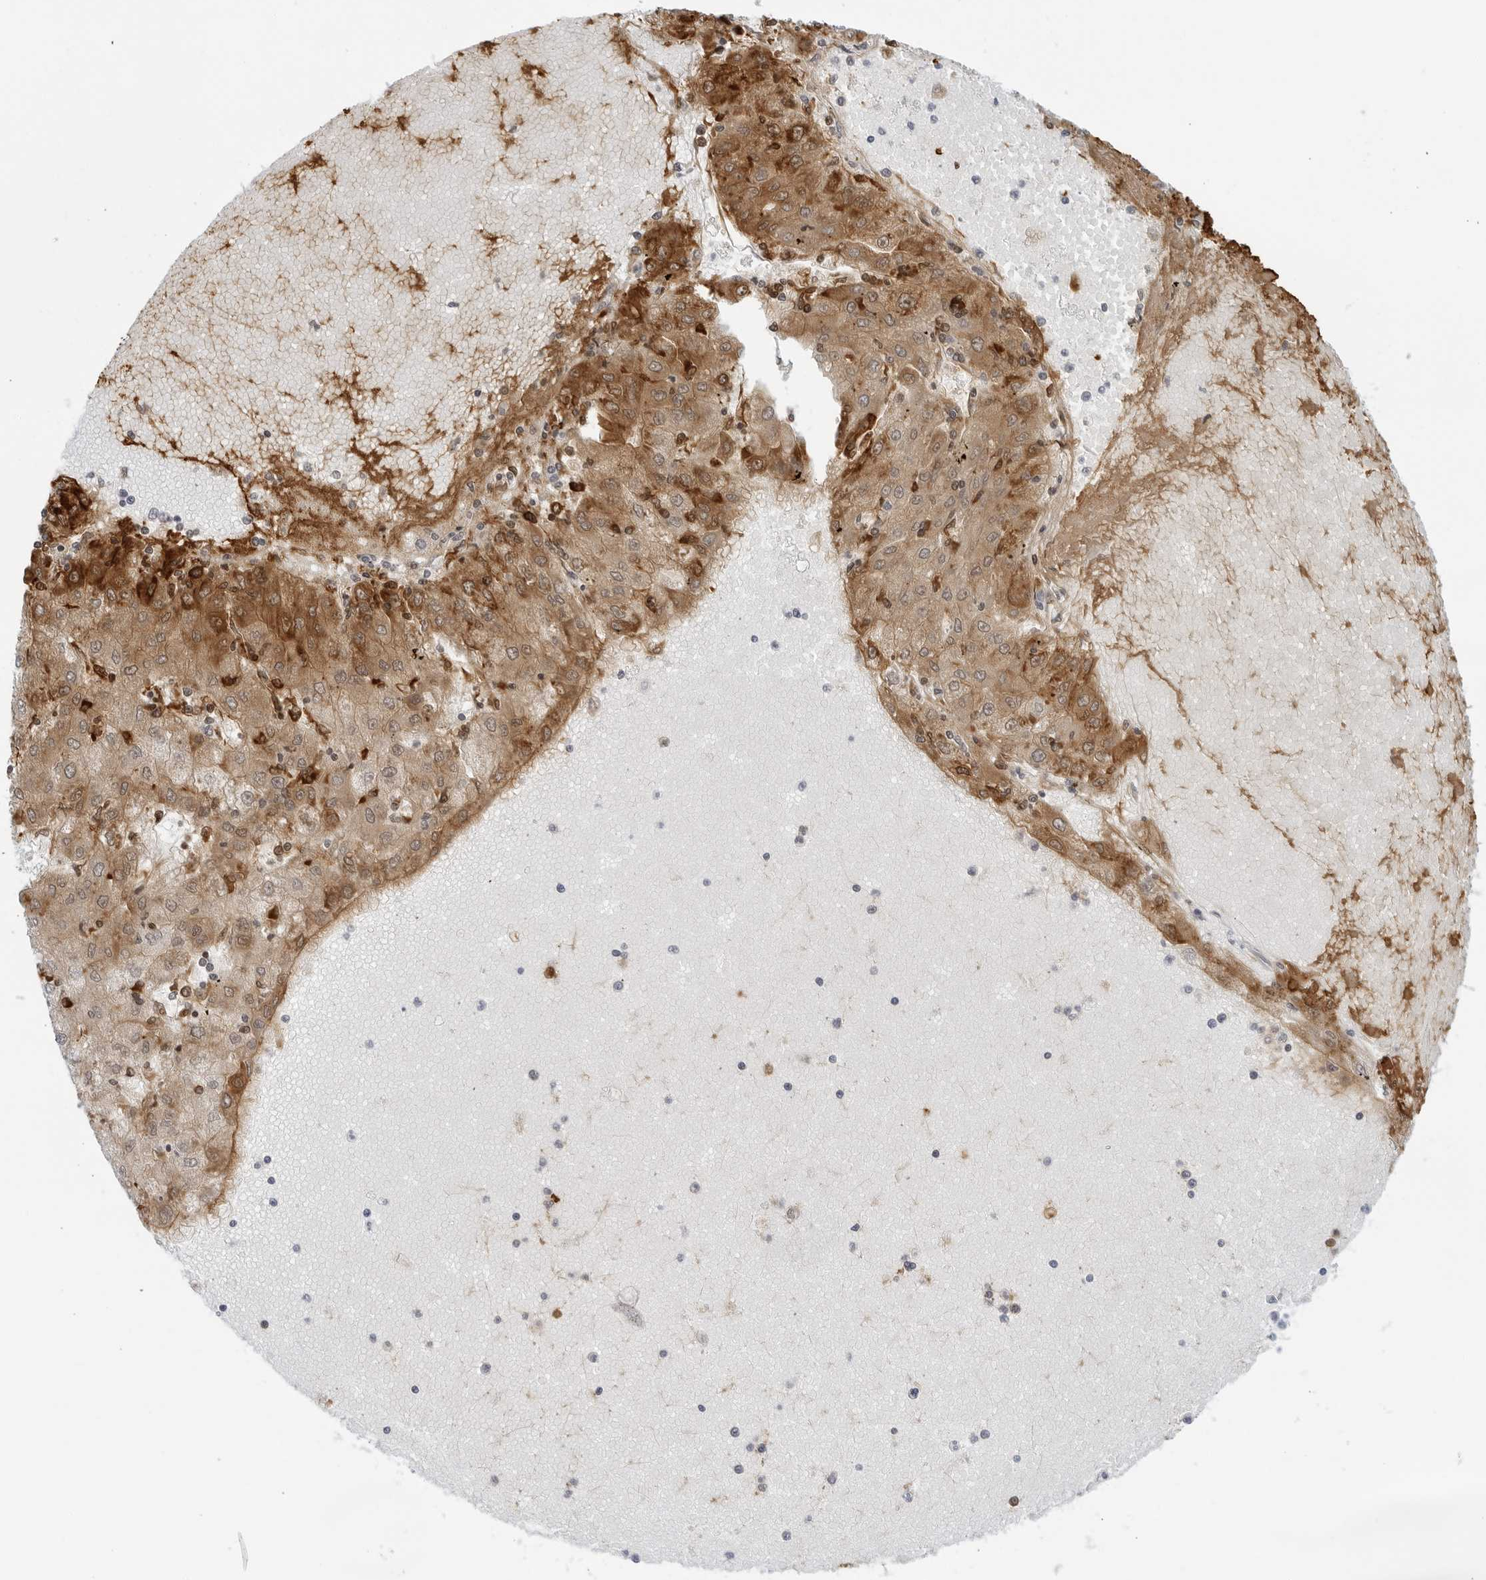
{"staining": {"intensity": "moderate", "quantity": ">75%", "location": "cytoplasmic/membranous"}, "tissue": "liver cancer", "cell_type": "Tumor cells", "image_type": "cancer", "snomed": [{"axis": "morphology", "description": "Carcinoma, Hepatocellular, NOS"}, {"axis": "topography", "description": "Liver"}], "caption": "High-power microscopy captured an immunohistochemistry (IHC) photomicrograph of liver cancer, revealing moderate cytoplasmic/membranous staining in approximately >75% of tumor cells.", "gene": "FGG", "patient": {"sex": "male", "age": 72}}